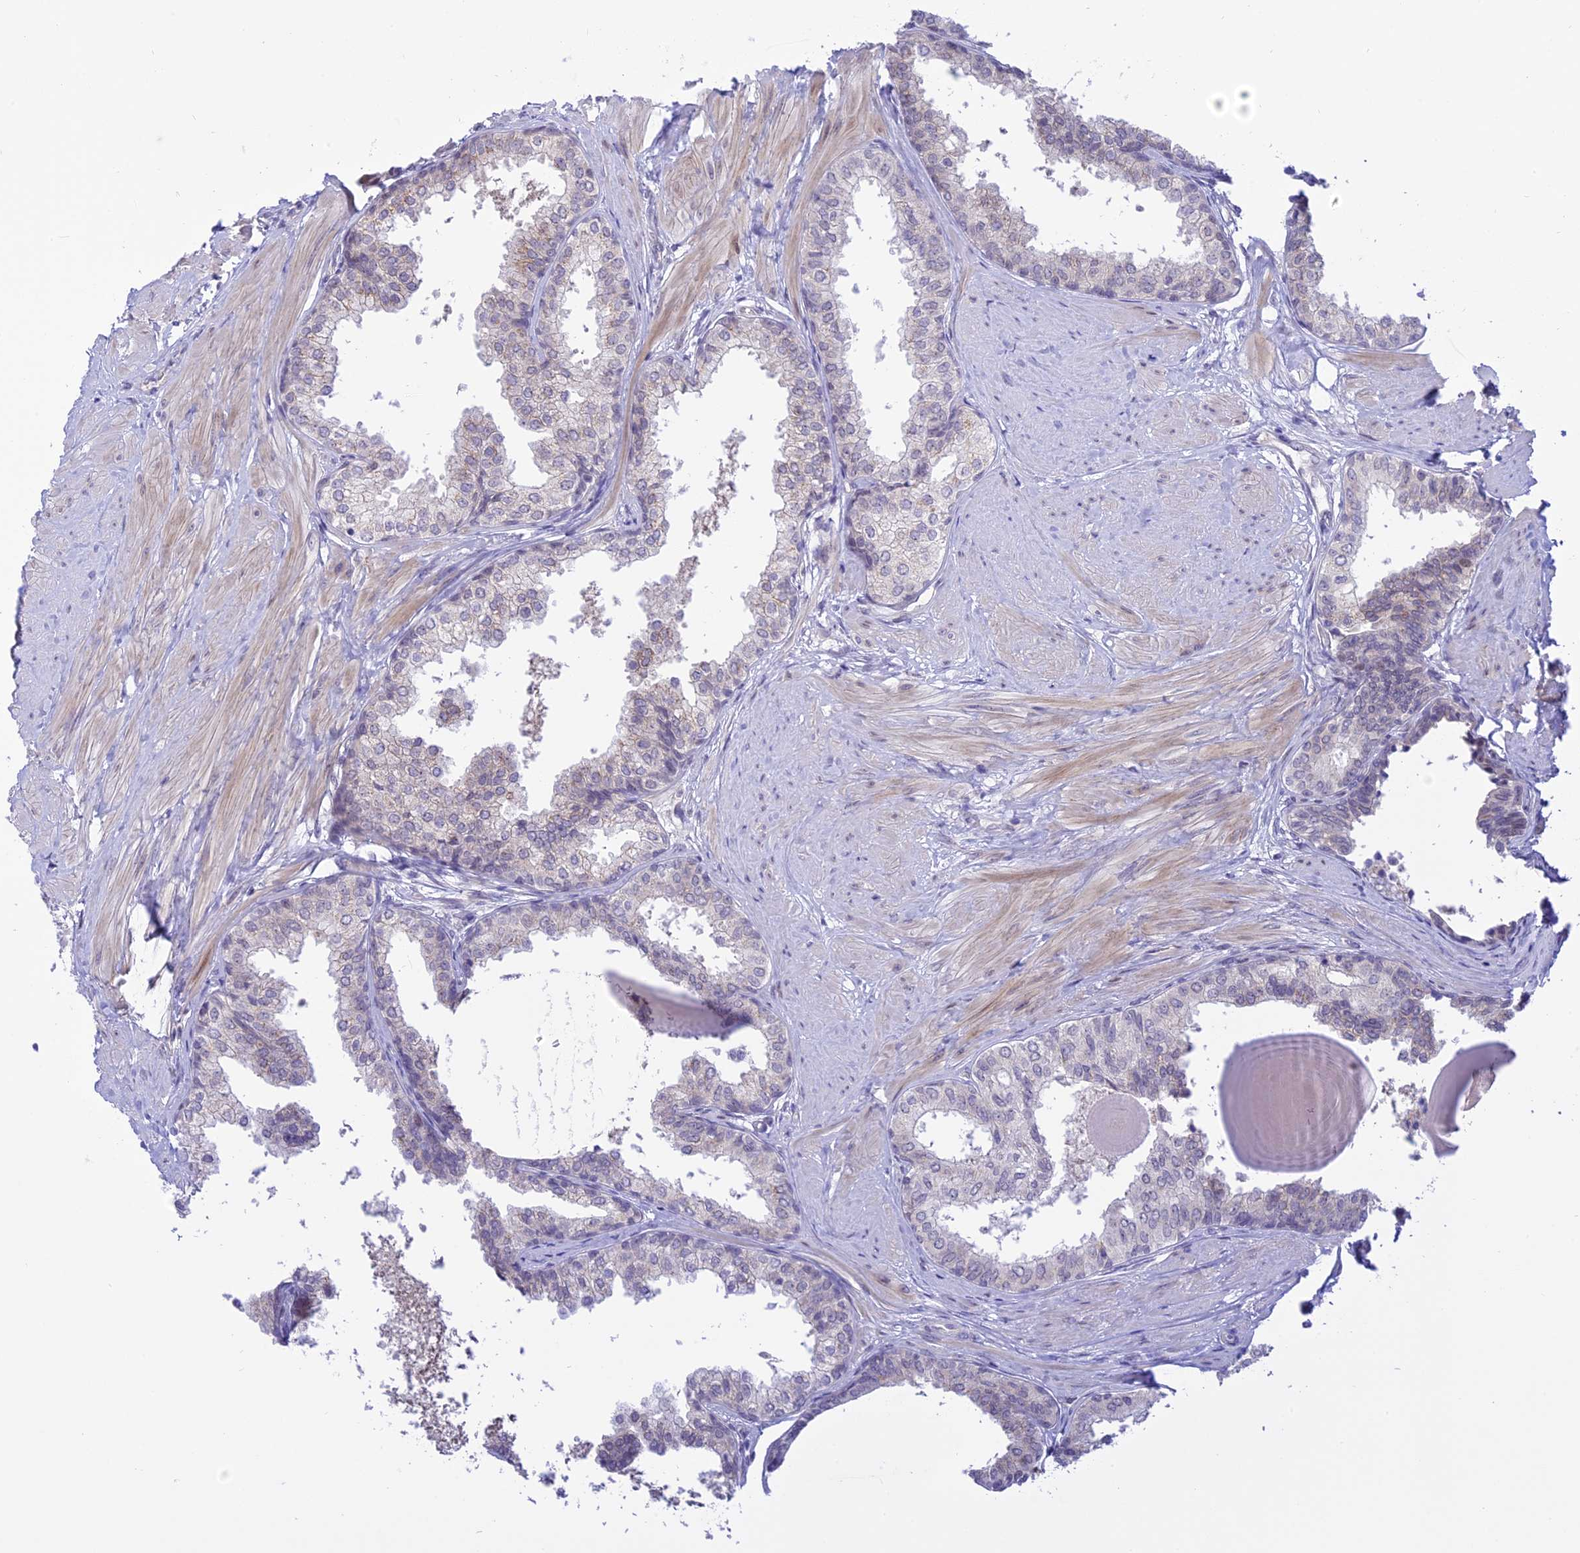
{"staining": {"intensity": "negative", "quantity": "none", "location": "none"}, "tissue": "prostate", "cell_type": "Glandular cells", "image_type": "normal", "snomed": [{"axis": "morphology", "description": "Normal tissue, NOS"}, {"axis": "topography", "description": "Prostate"}], "caption": "Glandular cells show no significant protein staining in normal prostate. (Brightfield microscopy of DAB immunohistochemistry at high magnification).", "gene": "ZNF837", "patient": {"sex": "male", "age": 48}}